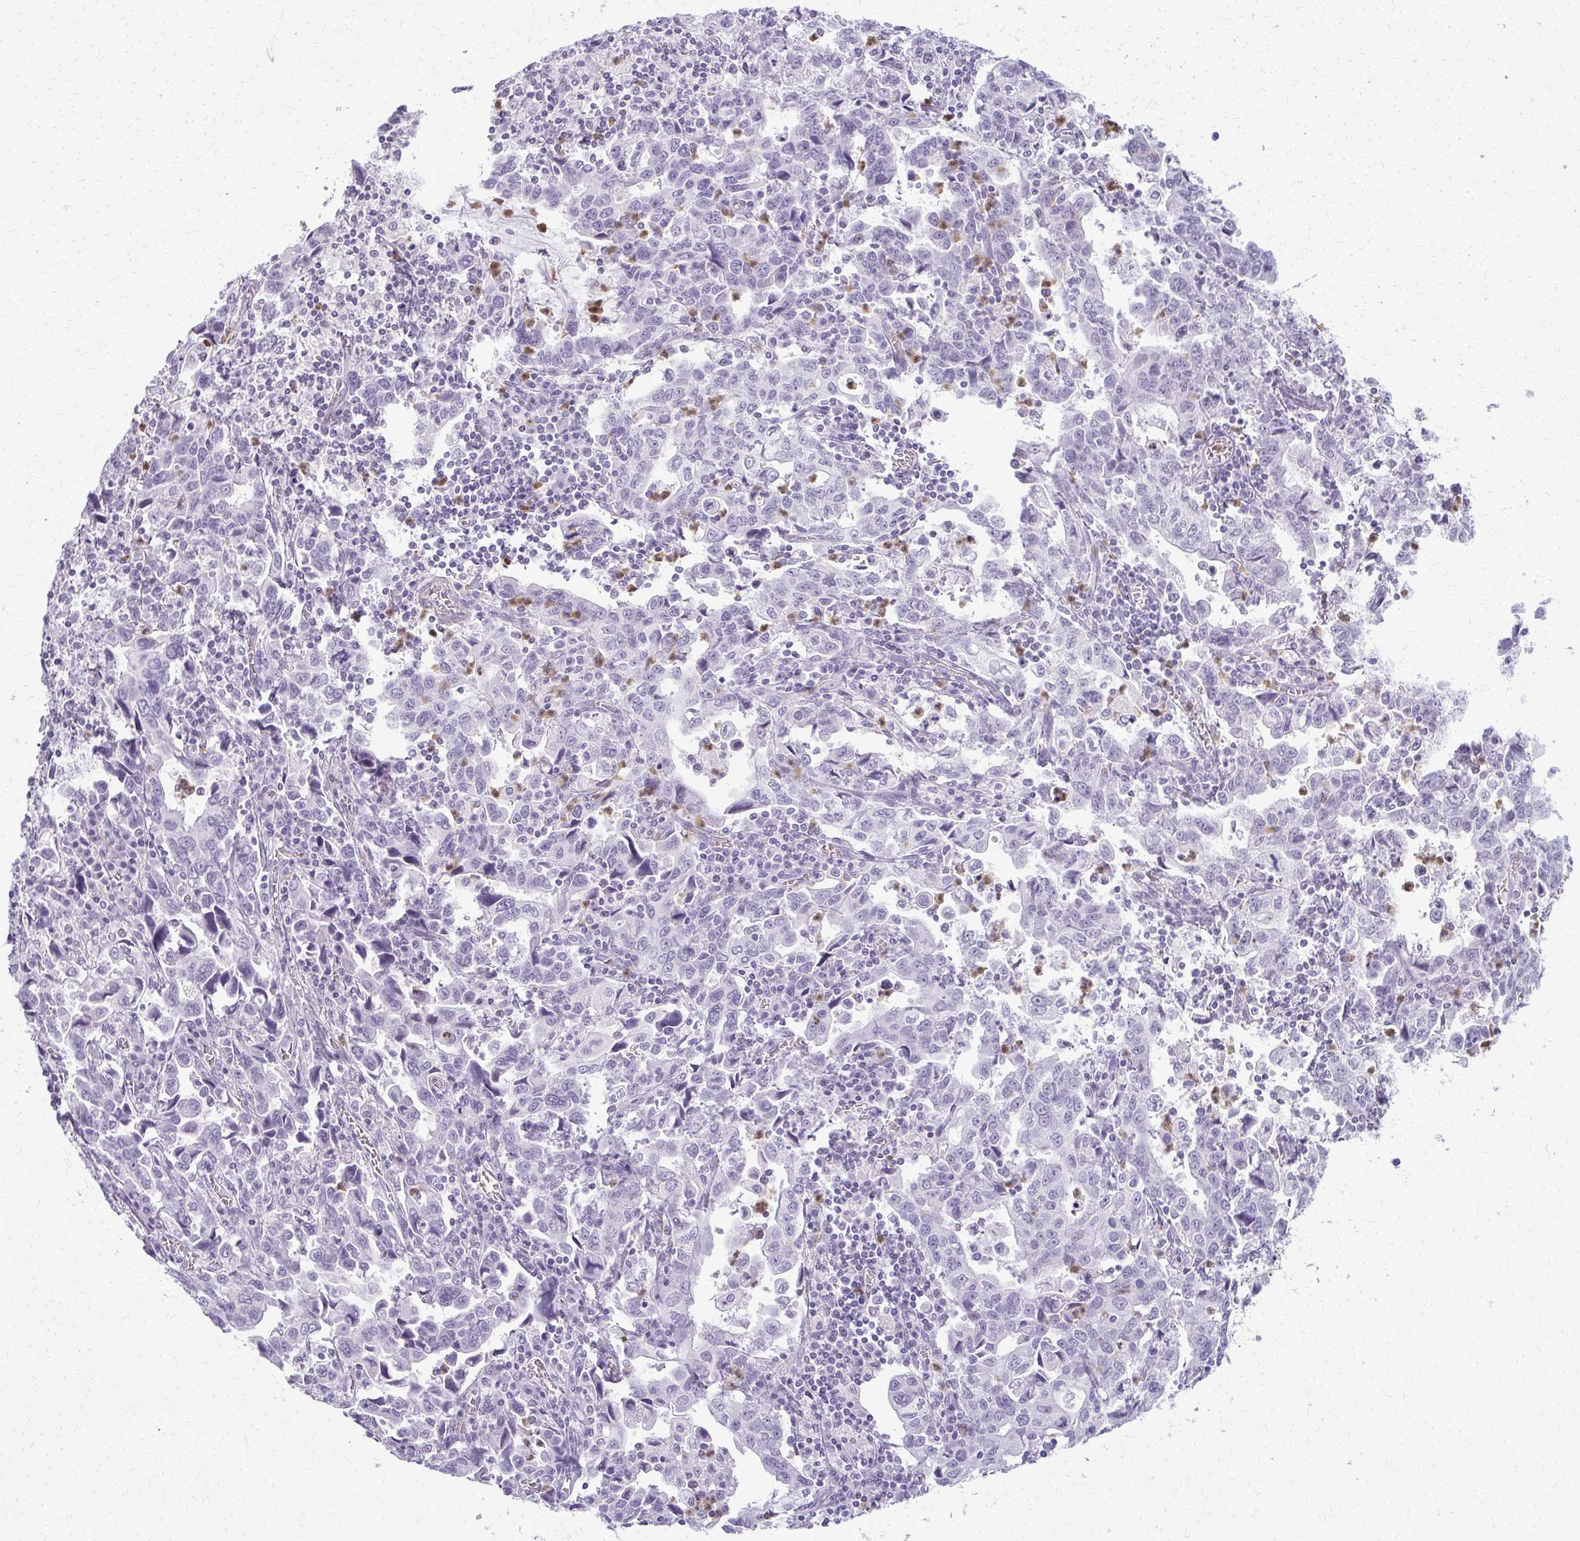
{"staining": {"intensity": "negative", "quantity": "none", "location": "none"}, "tissue": "stomach cancer", "cell_type": "Tumor cells", "image_type": "cancer", "snomed": [{"axis": "morphology", "description": "Adenocarcinoma, NOS"}, {"axis": "topography", "description": "Stomach, upper"}], "caption": "Tumor cells show no significant protein expression in adenocarcinoma (stomach).", "gene": "CA3", "patient": {"sex": "male", "age": 85}}